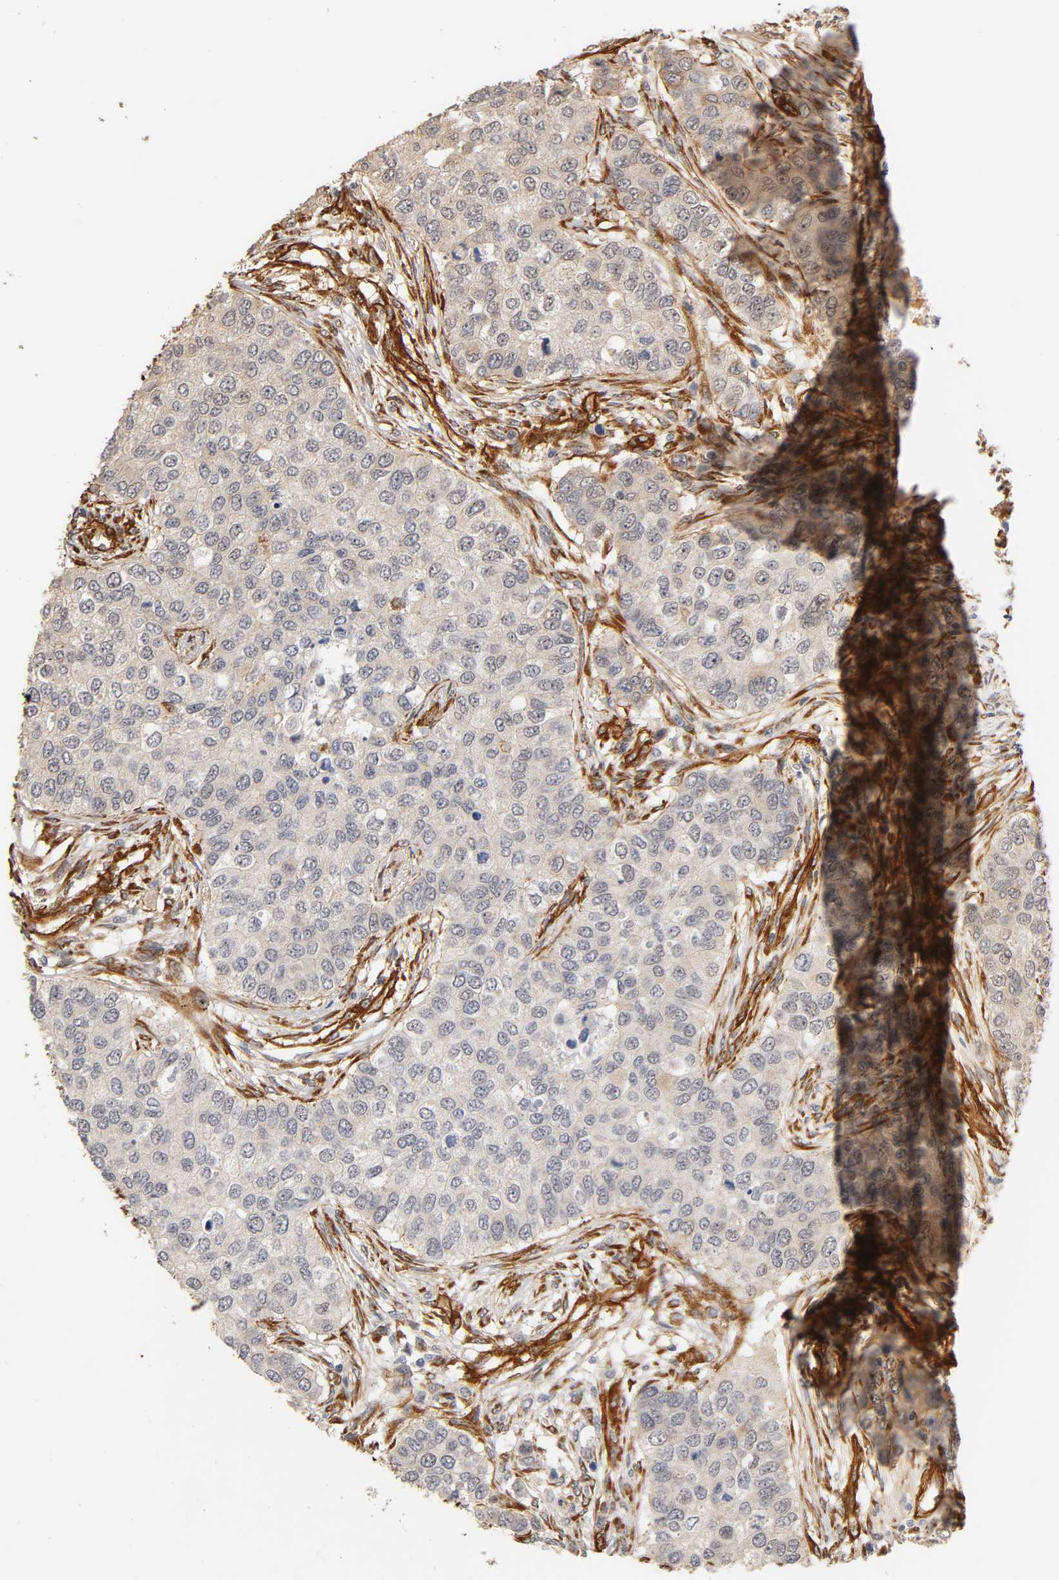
{"staining": {"intensity": "weak", "quantity": "<25%", "location": "cytoplasmic/membranous"}, "tissue": "breast cancer", "cell_type": "Tumor cells", "image_type": "cancer", "snomed": [{"axis": "morphology", "description": "Normal tissue, NOS"}, {"axis": "morphology", "description": "Duct carcinoma"}, {"axis": "topography", "description": "Breast"}], "caption": "Immunohistochemistry micrograph of human breast cancer (invasive ductal carcinoma) stained for a protein (brown), which shows no positivity in tumor cells.", "gene": "LAMB1", "patient": {"sex": "female", "age": 49}}